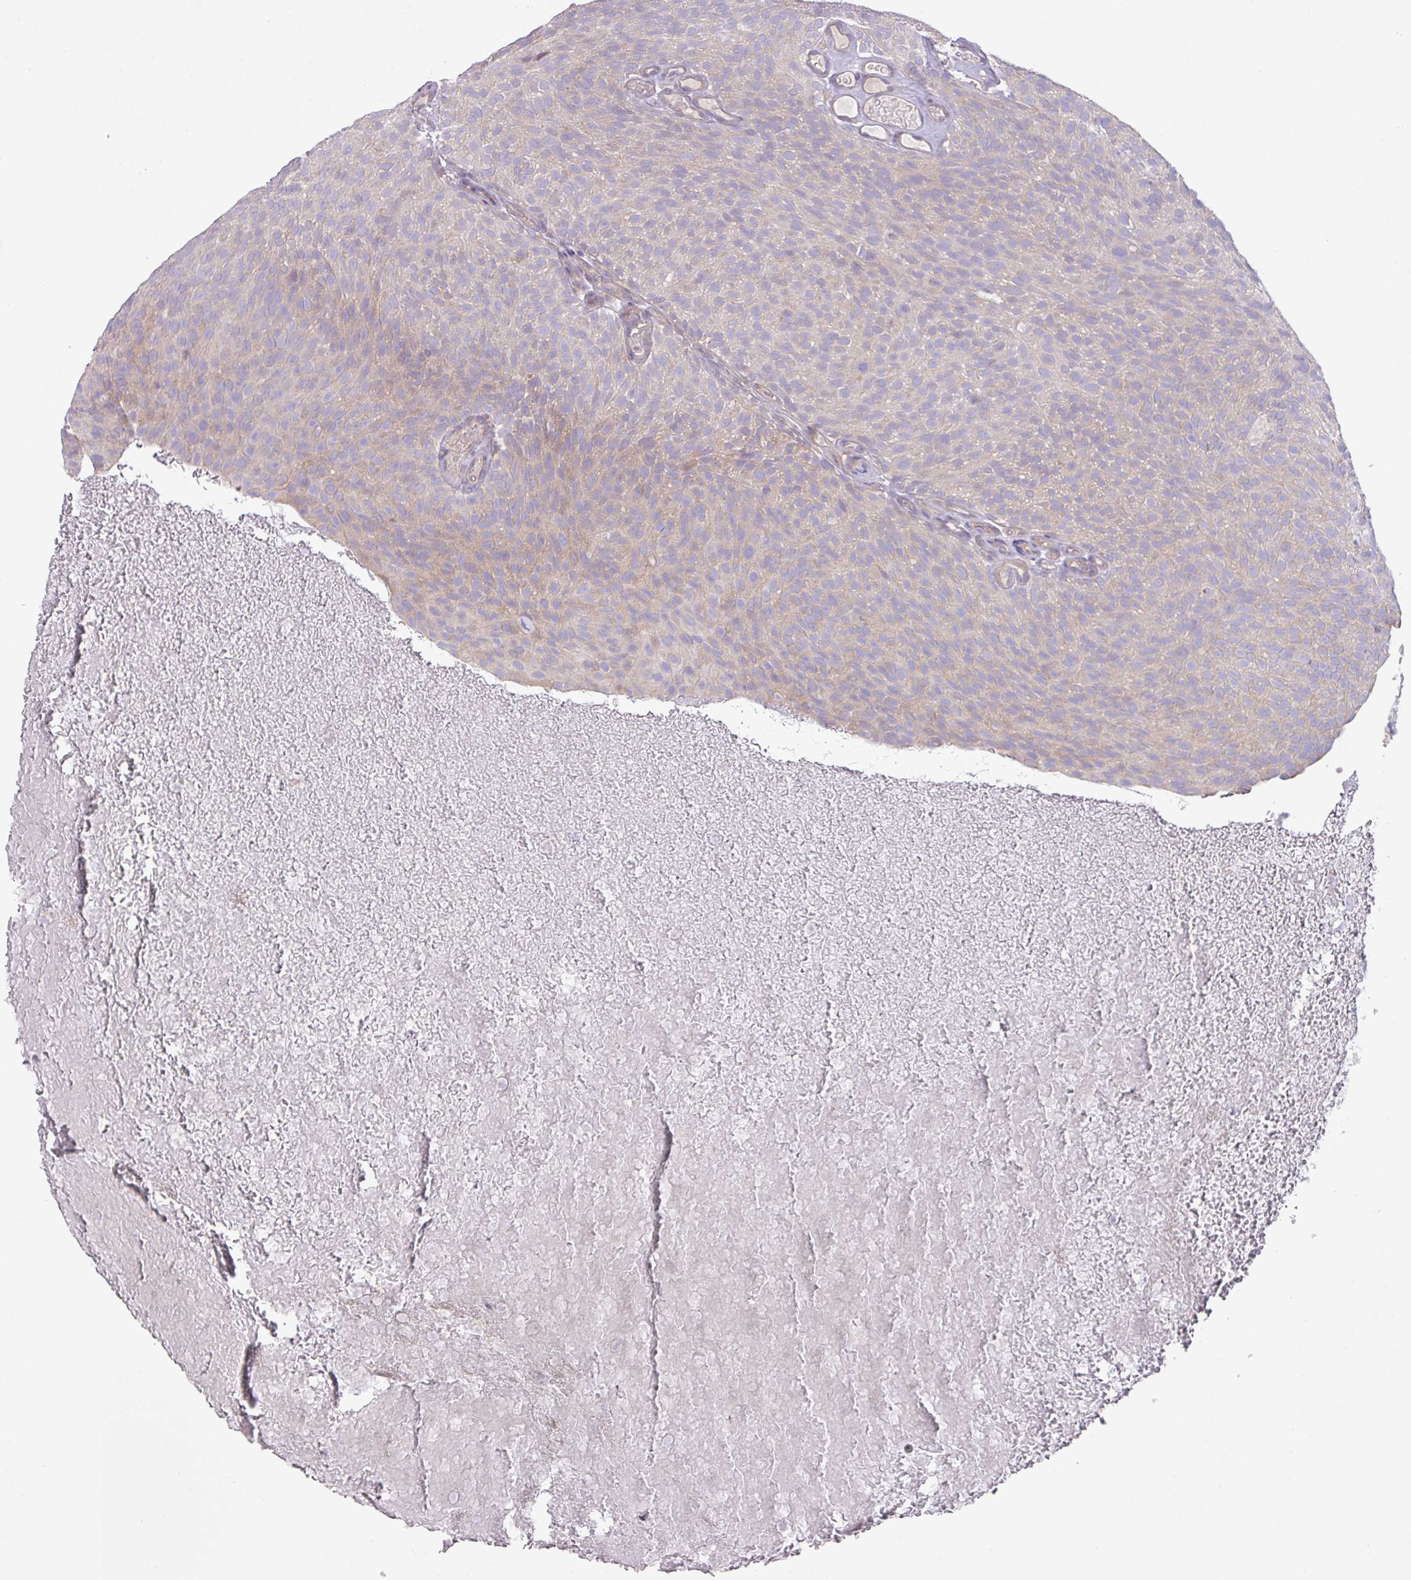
{"staining": {"intensity": "weak", "quantity": "<25%", "location": "cytoplasmic/membranous"}, "tissue": "urothelial cancer", "cell_type": "Tumor cells", "image_type": "cancer", "snomed": [{"axis": "morphology", "description": "Urothelial carcinoma, Low grade"}, {"axis": "topography", "description": "Urinary bladder"}], "caption": "High power microscopy image of an immunohistochemistry (IHC) histopathology image of low-grade urothelial carcinoma, revealing no significant positivity in tumor cells. Nuclei are stained in blue.", "gene": "ZNF394", "patient": {"sex": "male", "age": 78}}